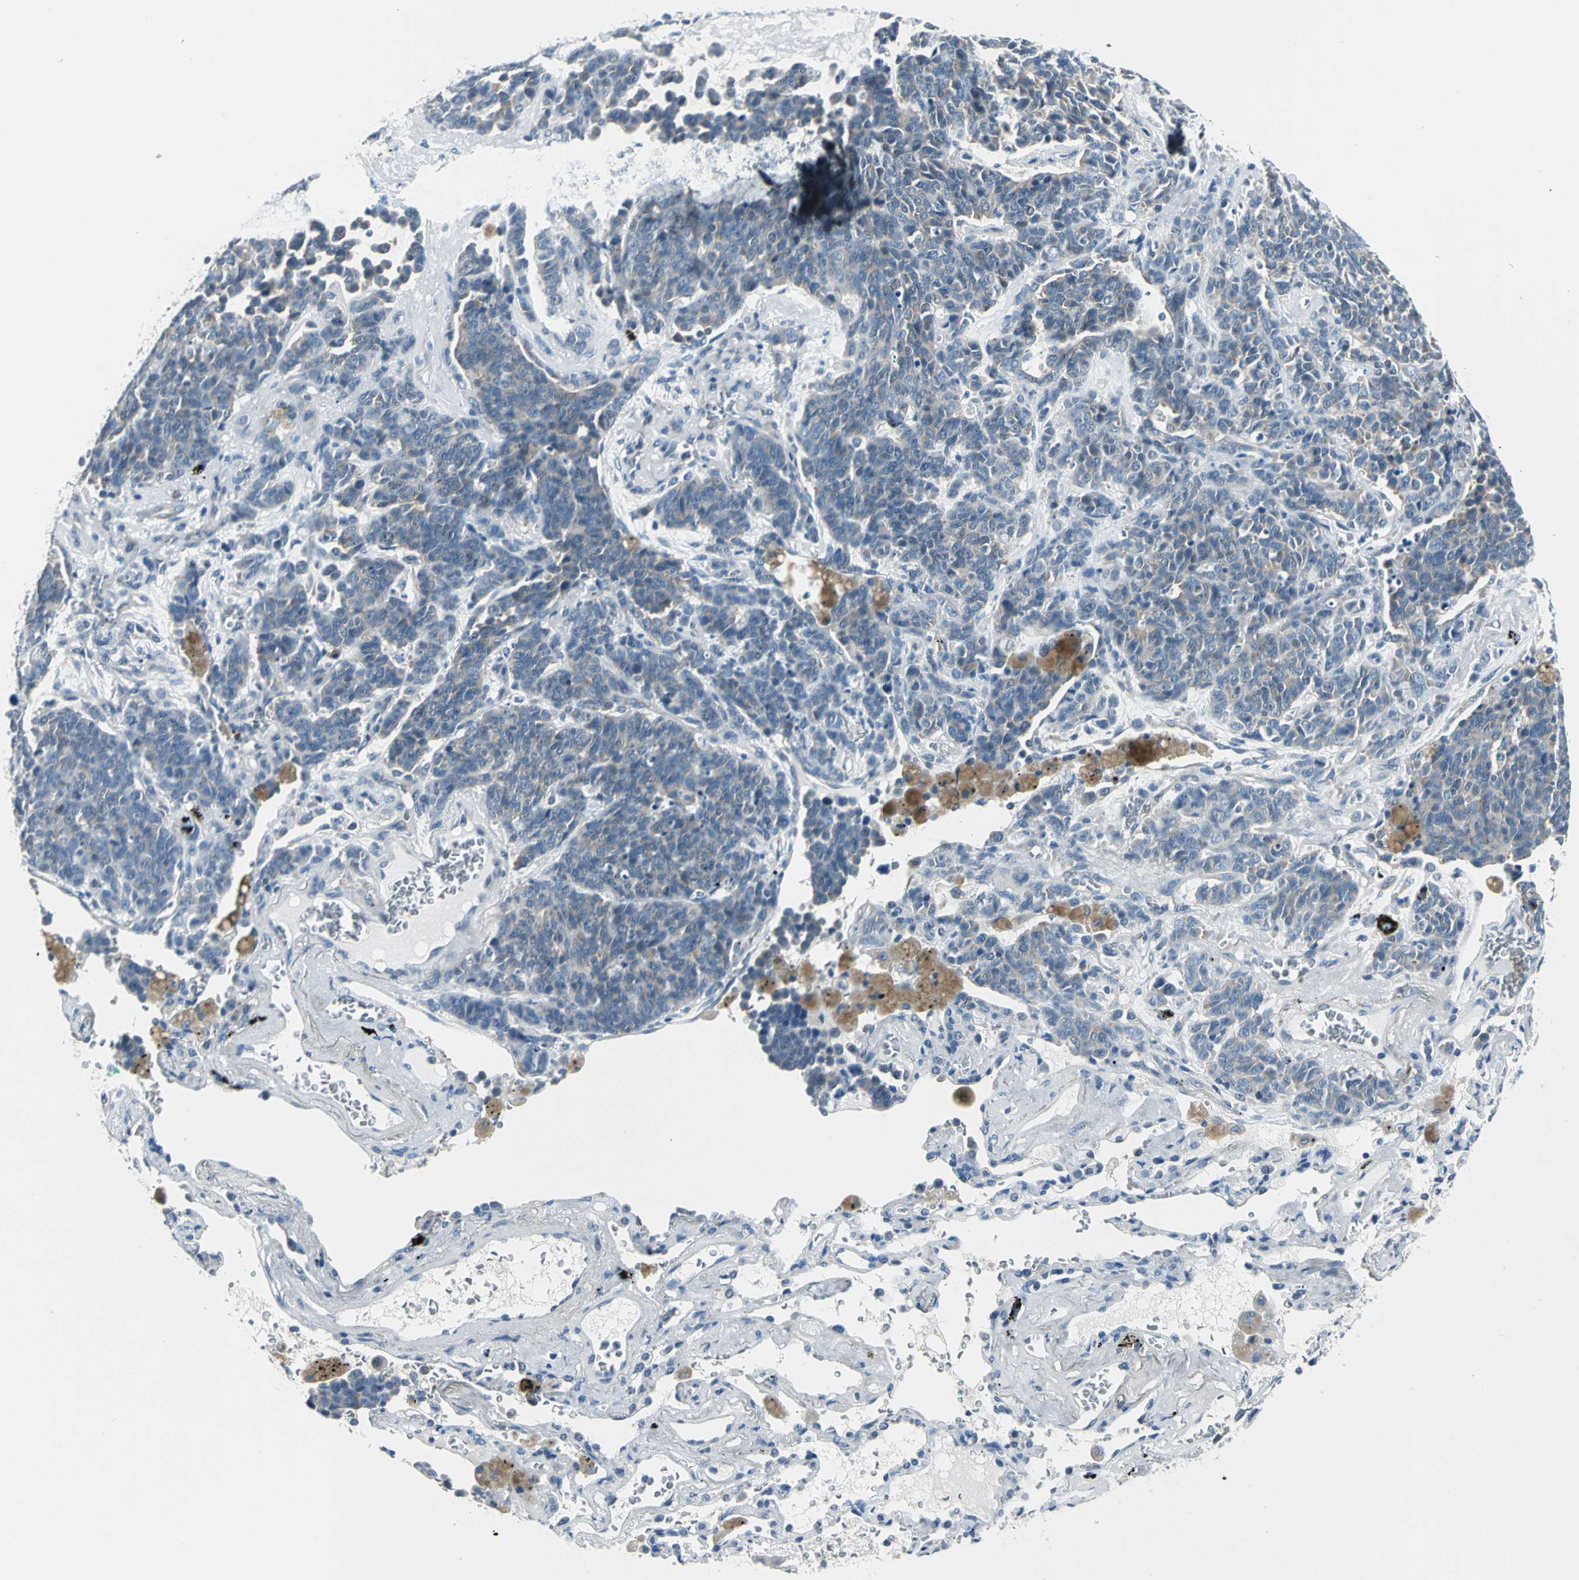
{"staining": {"intensity": "moderate", "quantity": "25%-75%", "location": "cytoplasmic/membranous"}, "tissue": "lung cancer", "cell_type": "Tumor cells", "image_type": "cancer", "snomed": [{"axis": "morphology", "description": "Neoplasm, malignant, NOS"}, {"axis": "topography", "description": "Lung"}], "caption": "Lung neoplasm (malignant) stained with DAB immunohistochemistry (IHC) reveals medium levels of moderate cytoplasmic/membranous positivity in about 25%-75% of tumor cells. (brown staining indicates protein expression, while blue staining denotes nuclei).", "gene": "ZNF415", "patient": {"sex": "female", "age": 58}}